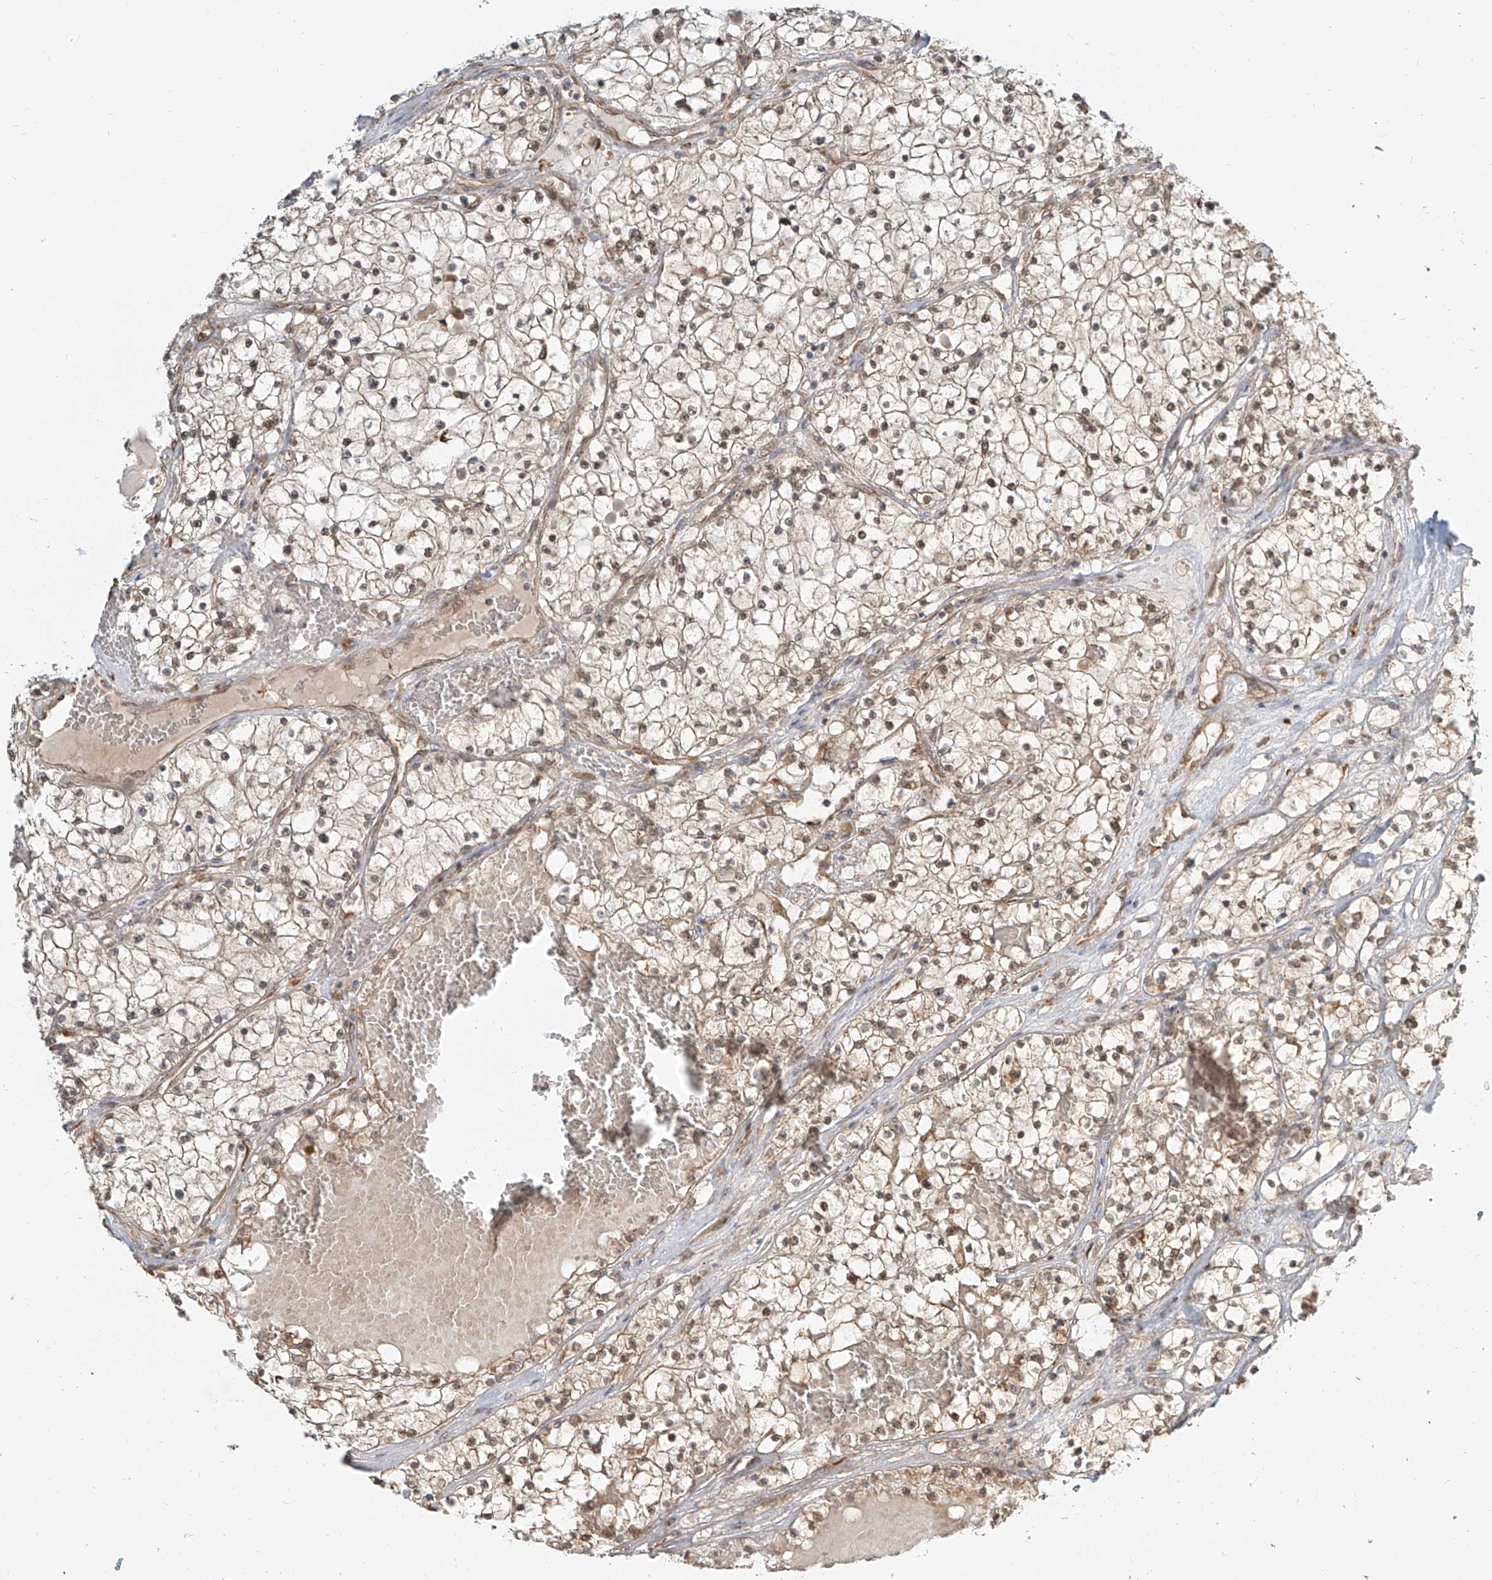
{"staining": {"intensity": "weak", "quantity": "25%-75%", "location": "cytoplasmic/membranous,nuclear"}, "tissue": "renal cancer", "cell_type": "Tumor cells", "image_type": "cancer", "snomed": [{"axis": "morphology", "description": "Normal tissue, NOS"}, {"axis": "morphology", "description": "Adenocarcinoma, NOS"}, {"axis": "topography", "description": "Kidney"}], "caption": "Renal cancer stained for a protein displays weak cytoplasmic/membranous and nuclear positivity in tumor cells.", "gene": "UBE2K", "patient": {"sex": "male", "age": 68}}